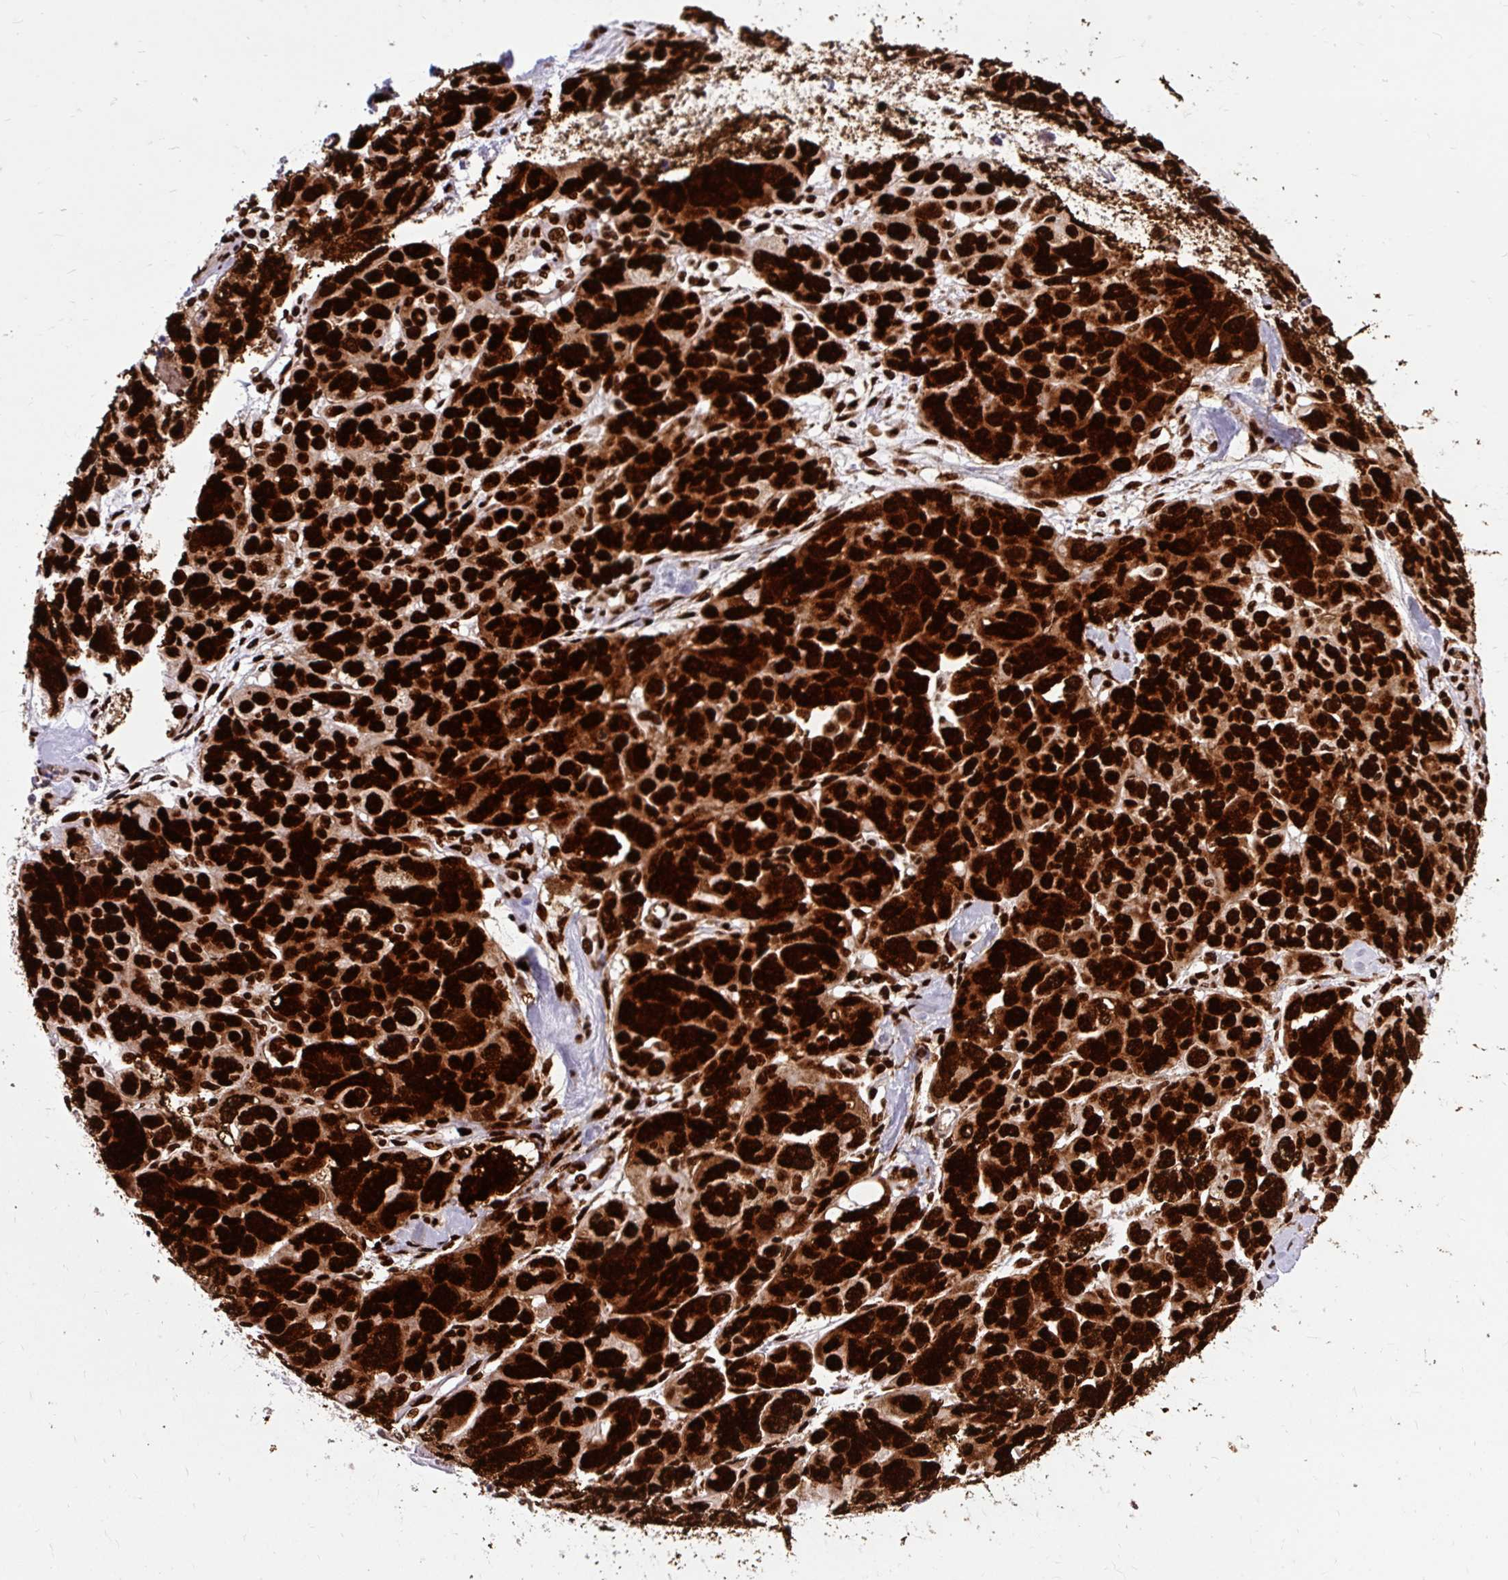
{"staining": {"intensity": "strong", "quantity": ">75%", "location": "nuclear"}, "tissue": "ovarian cancer", "cell_type": "Tumor cells", "image_type": "cancer", "snomed": [{"axis": "morphology", "description": "Cystadenocarcinoma, serous, NOS"}, {"axis": "topography", "description": "Ovary"}], "caption": "Strong nuclear staining for a protein is present in approximately >75% of tumor cells of ovarian serous cystadenocarcinoma using immunohistochemistry.", "gene": "FUS", "patient": {"sex": "female", "age": 63}}